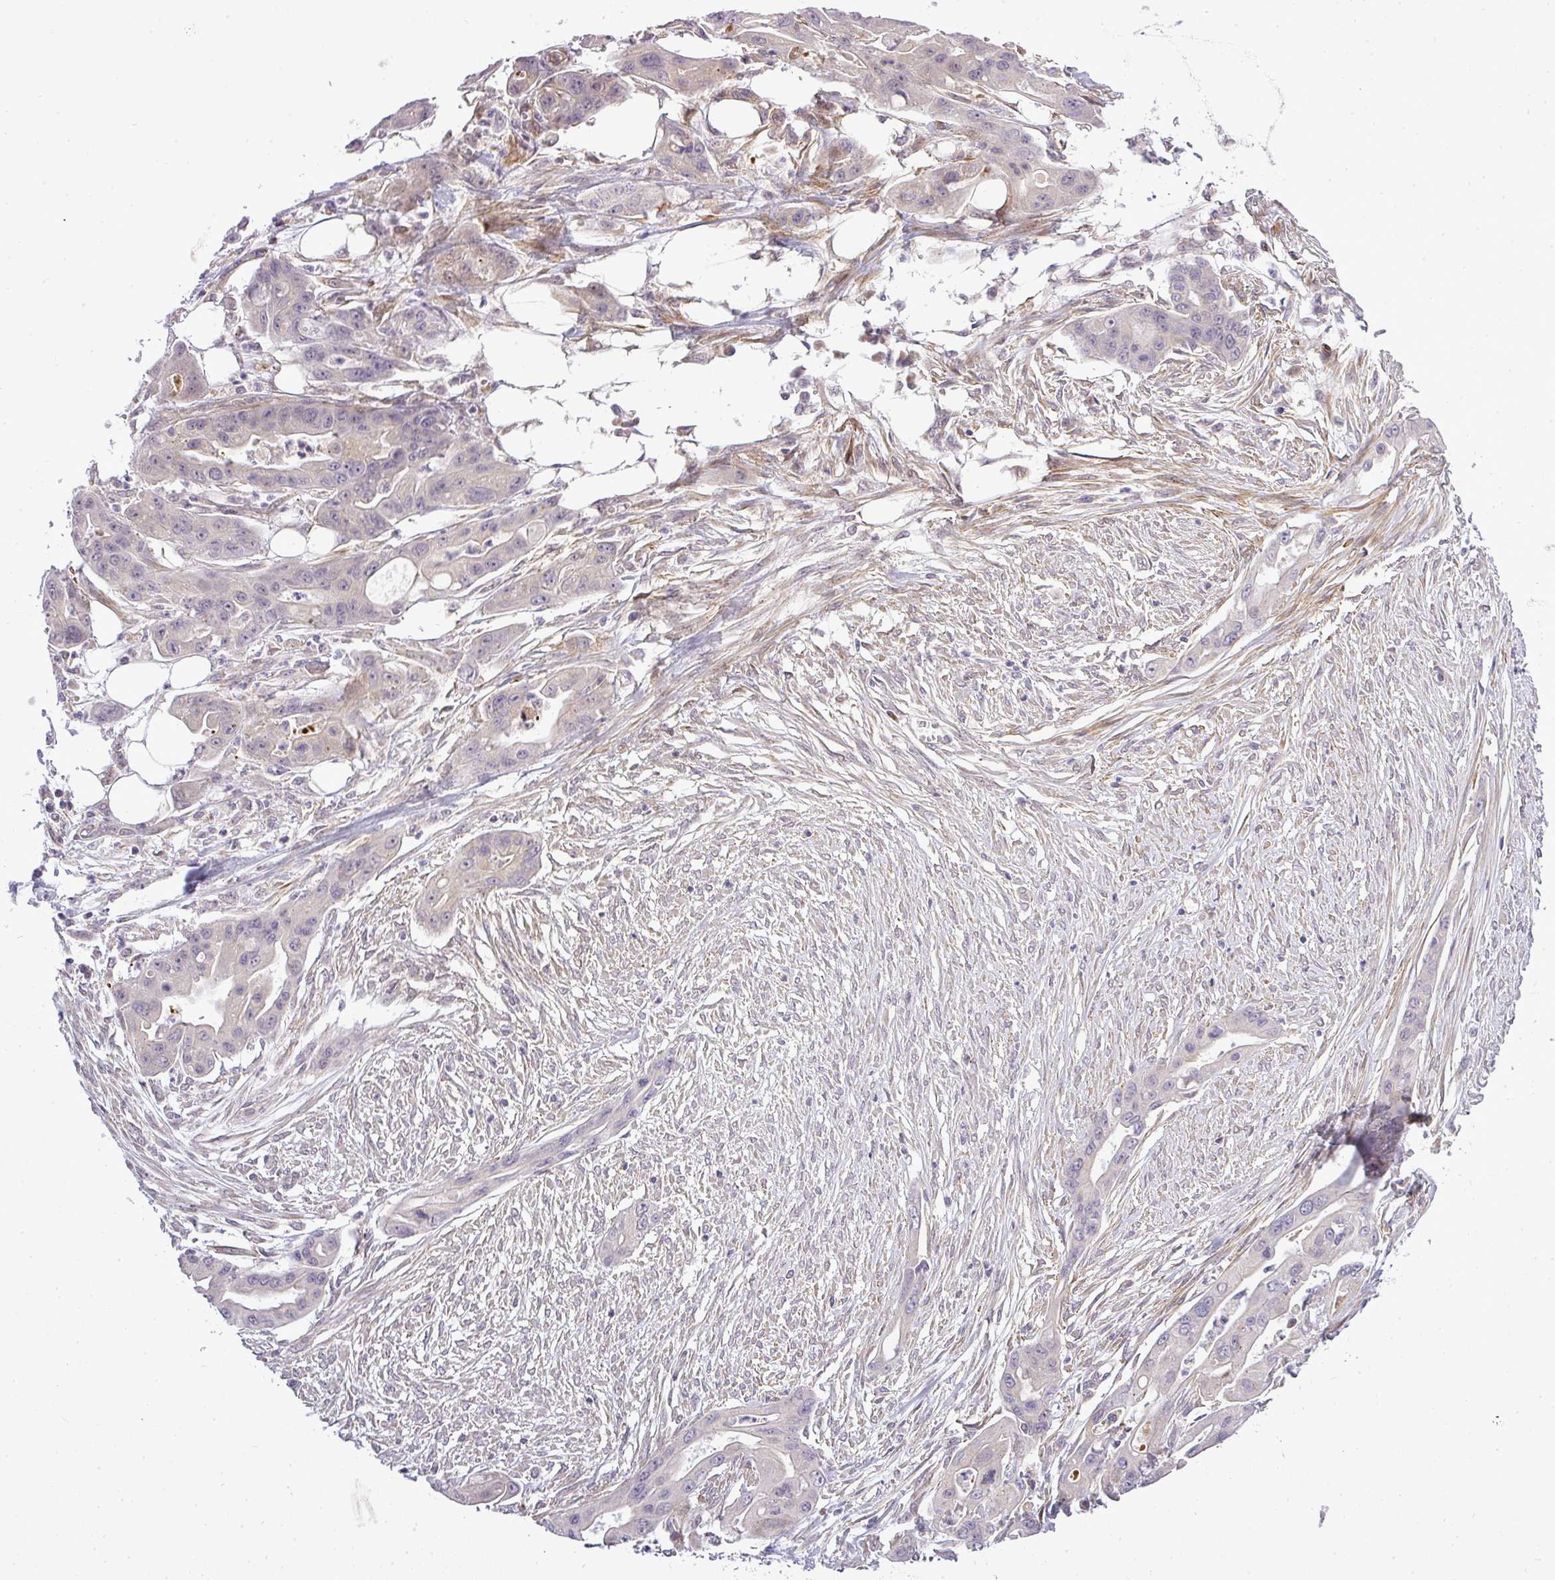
{"staining": {"intensity": "negative", "quantity": "none", "location": "none"}, "tissue": "ovarian cancer", "cell_type": "Tumor cells", "image_type": "cancer", "snomed": [{"axis": "morphology", "description": "Cystadenocarcinoma, mucinous, NOS"}, {"axis": "topography", "description": "Ovary"}], "caption": "An immunohistochemistry histopathology image of ovarian mucinous cystadenocarcinoma is shown. There is no staining in tumor cells of ovarian mucinous cystadenocarcinoma.", "gene": "ZDHHC1", "patient": {"sex": "female", "age": 70}}